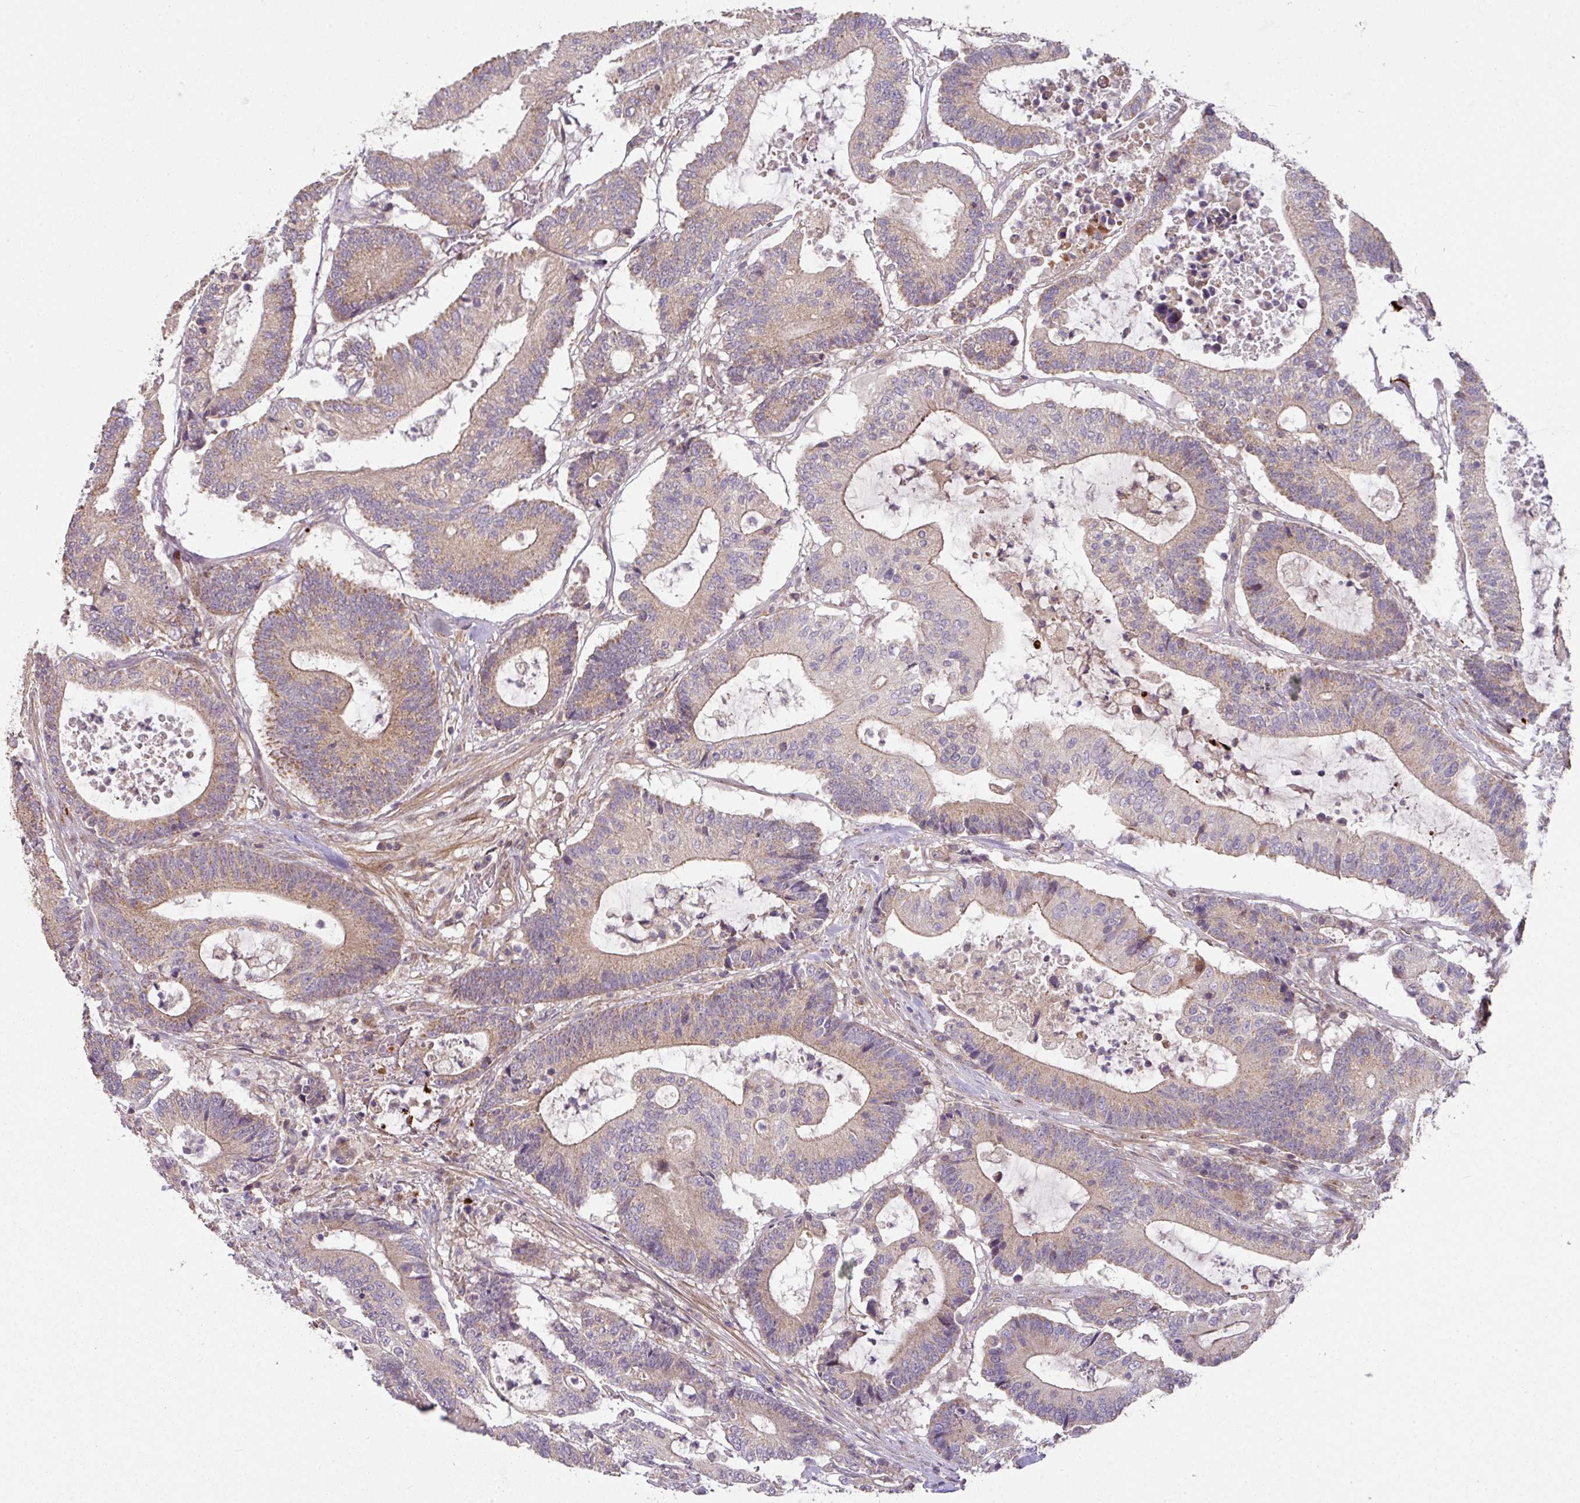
{"staining": {"intensity": "moderate", "quantity": "25%-75%", "location": "cytoplasmic/membranous"}, "tissue": "colorectal cancer", "cell_type": "Tumor cells", "image_type": "cancer", "snomed": [{"axis": "morphology", "description": "Adenocarcinoma, NOS"}, {"axis": "topography", "description": "Colon"}], "caption": "Human colorectal cancer (adenocarcinoma) stained with a brown dye demonstrates moderate cytoplasmic/membranous positive positivity in approximately 25%-75% of tumor cells.", "gene": "STK35", "patient": {"sex": "female", "age": 84}}